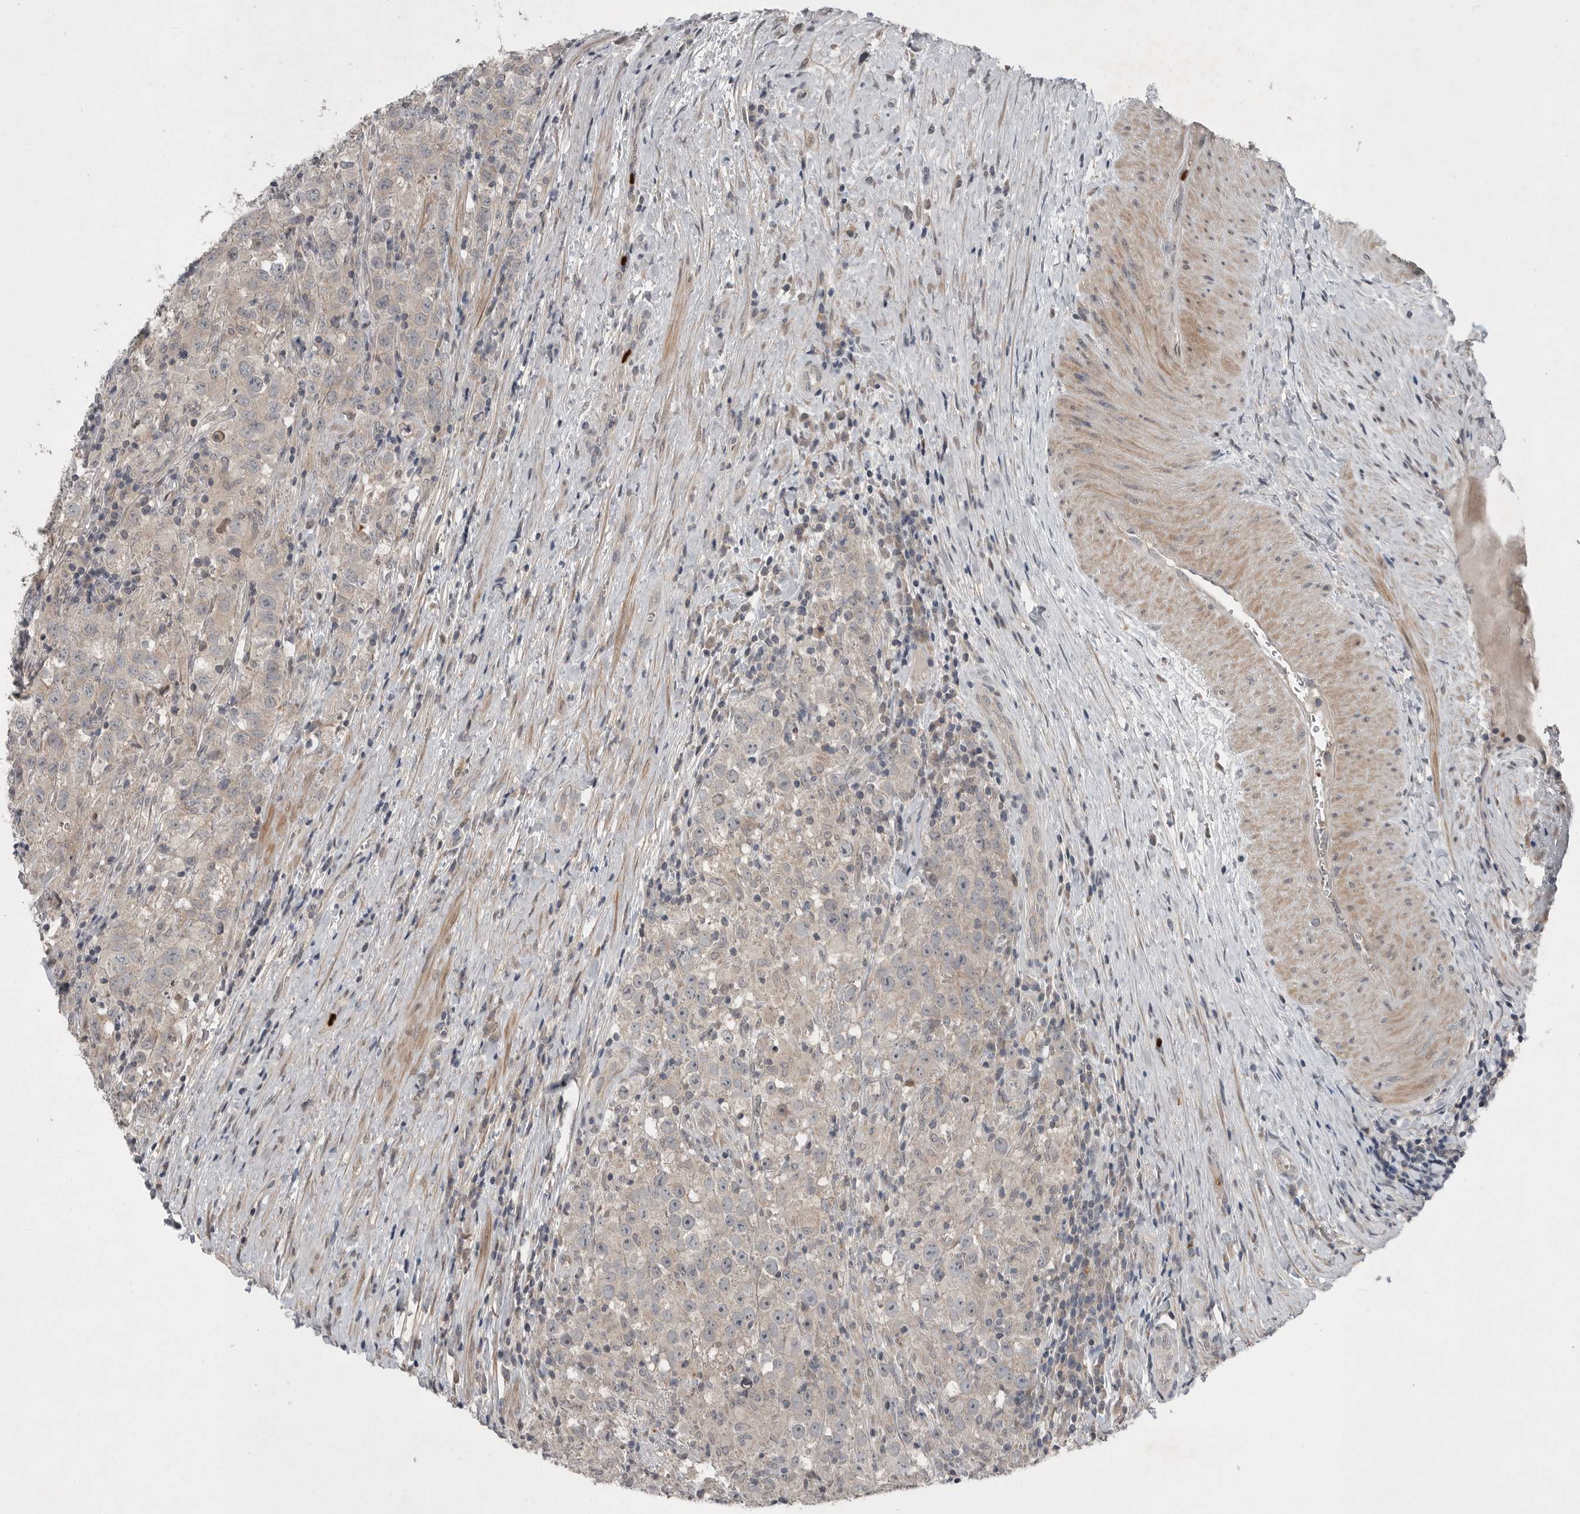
{"staining": {"intensity": "weak", "quantity": ">75%", "location": "cytoplasmic/membranous"}, "tissue": "testis cancer", "cell_type": "Tumor cells", "image_type": "cancer", "snomed": [{"axis": "morphology", "description": "Seminoma, NOS"}, {"axis": "morphology", "description": "Carcinoma, Embryonal, NOS"}, {"axis": "topography", "description": "Testis"}], "caption": "The photomicrograph shows staining of testis cancer, revealing weak cytoplasmic/membranous protein staining (brown color) within tumor cells.", "gene": "SCP2", "patient": {"sex": "male", "age": 43}}